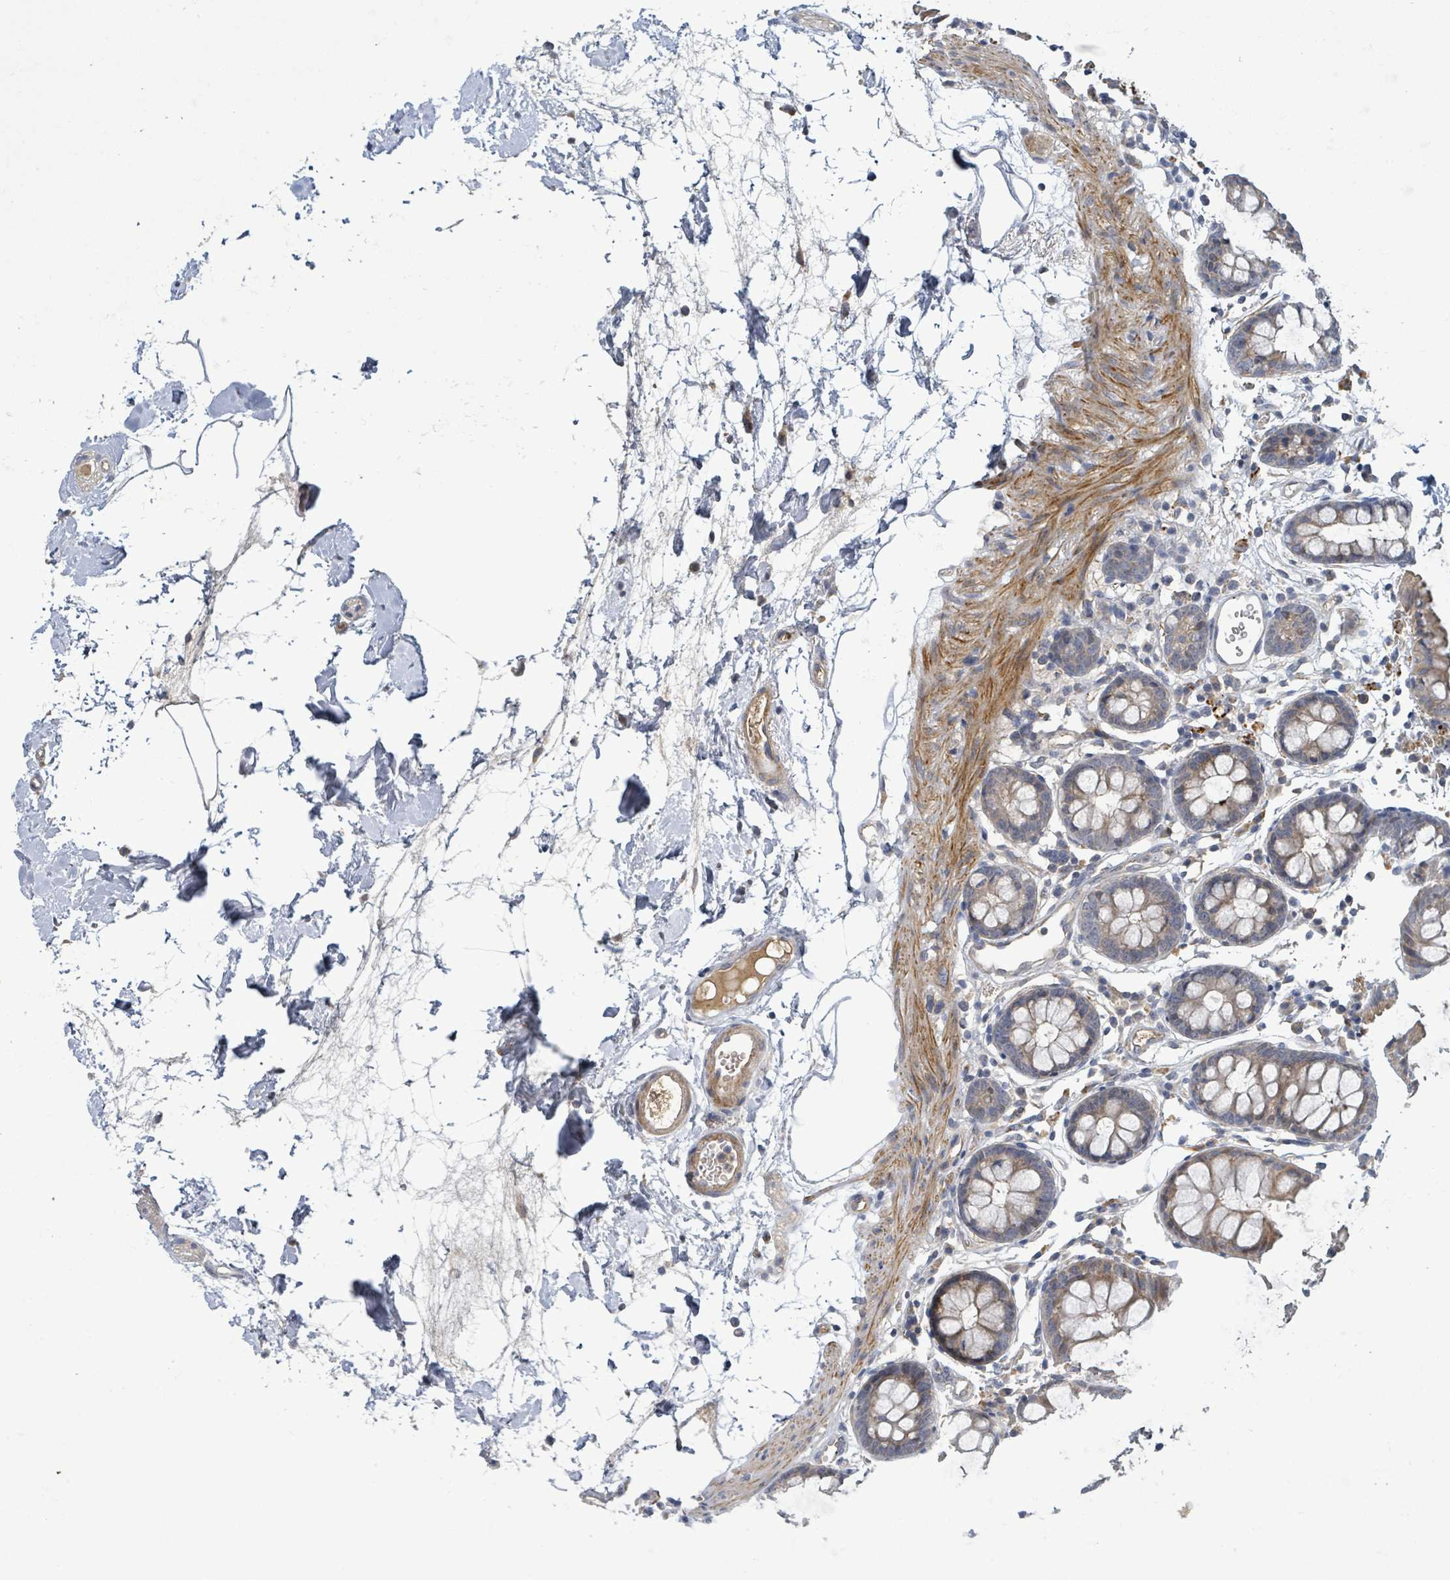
{"staining": {"intensity": "weak", "quantity": ">75%", "location": "cytoplasmic/membranous"}, "tissue": "colon", "cell_type": "Endothelial cells", "image_type": "normal", "snomed": [{"axis": "morphology", "description": "Normal tissue, NOS"}, {"axis": "topography", "description": "Colon"}], "caption": "Immunohistochemical staining of unremarkable human colon reveals low levels of weak cytoplasmic/membranous positivity in about >75% of endothelial cells. The protein is stained brown, and the nuclei are stained in blue (DAB (3,3'-diaminobenzidine) IHC with brightfield microscopy, high magnification).", "gene": "STARD4", "patient": {"sex": "female", "age": 84}}